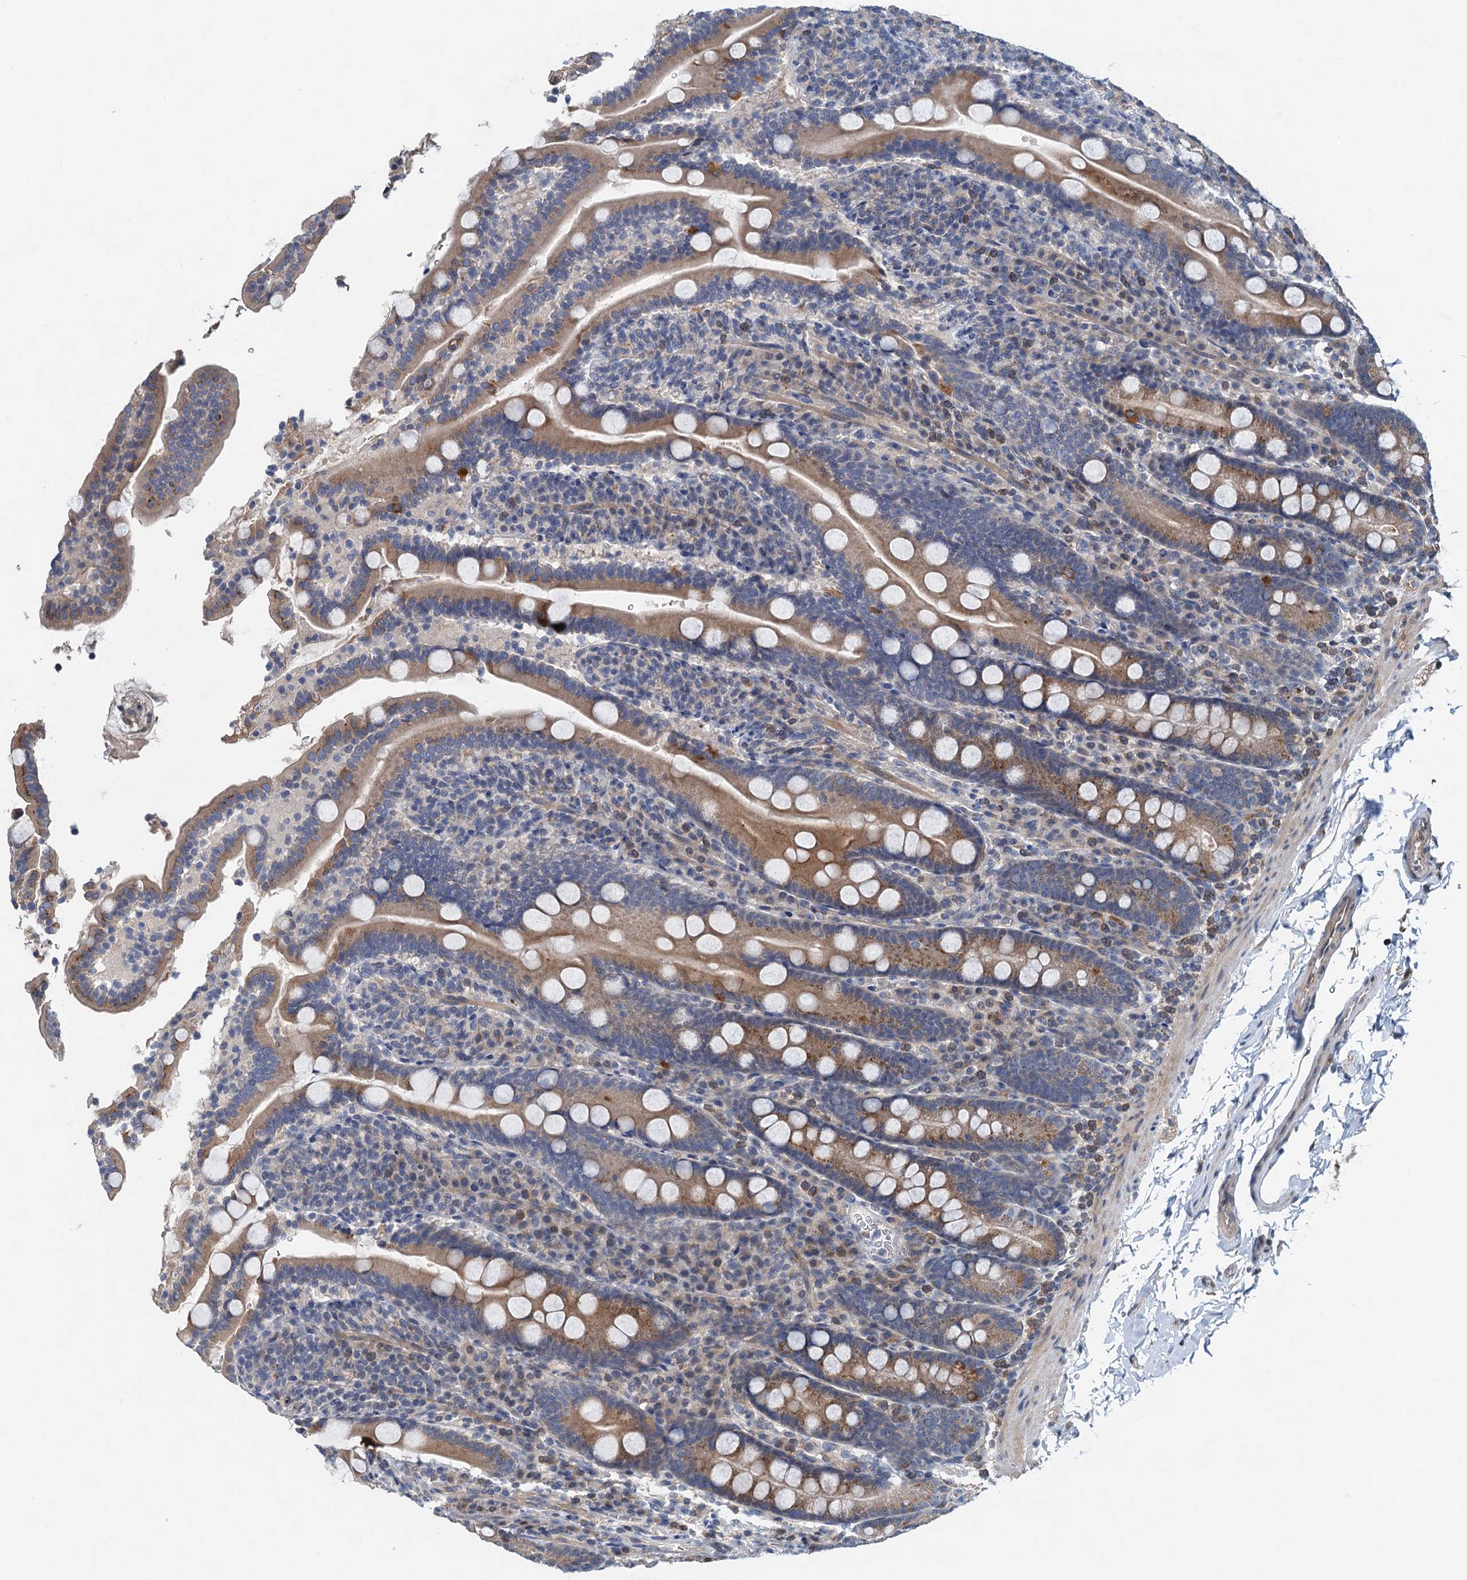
{"staining": {"intensity": "moderate", "quantity": "25%-75%", "location": "cytoplasmic/membranous"}, "tissue": "duodenum", "cell_type": "Glandular cells", "image_type": "normal", "snomed": [{"axis": "morphology", "description": "Normal tissue, NOS"}, {"axis": "topography", "description": "Duodenum"}], "caption": "Moderate cytoplasmic/membranous staining is identified in approximately 25%-75% of glandular cells in unremarkable duodenum. Nuclei are stained in blue.", "gene": "NBEA", "patient": {"sex": "male", "age": 35}}